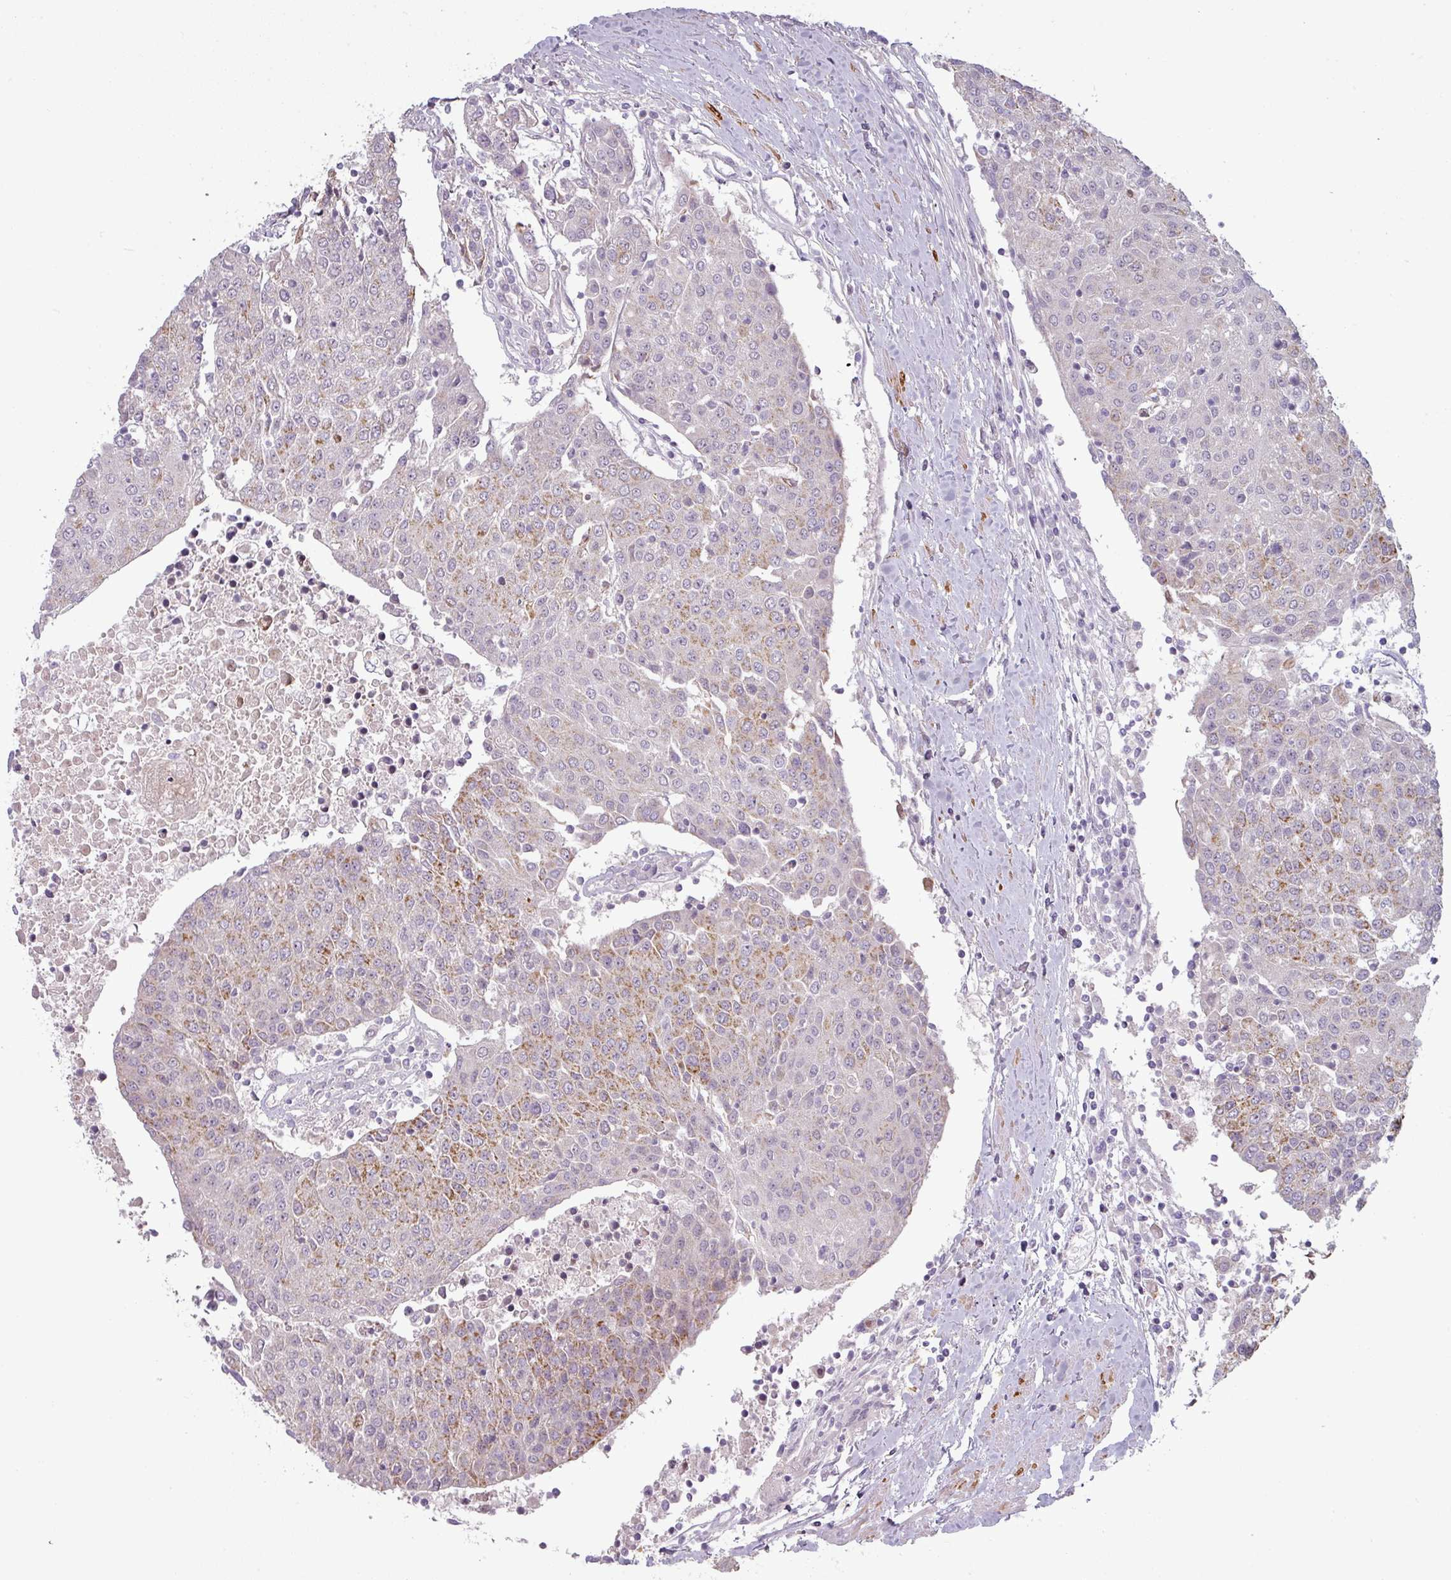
{"staining": {"intensity": "moderate", "quantity": "<25%", "location": "cytoplasmic/membranous"}, "tissue": "urothelial cancer", "cell_type": "Tumor cells", "image_type": "cancer", "snomed": [{"axis": "morphology", "description": "Urothelial carcinoma, High grade"}, {"axis": "topography", "description": "Urinary bladder"}], "caption": "Protein expression by immunohistochemistry (IHC) demonstrates moderate cytoplasmic/membranous staining in approximately <25% of tumor cells in urothelial cancer.", "gene": "C2orf16", "patient": {"sex": "female", "age": 85}}